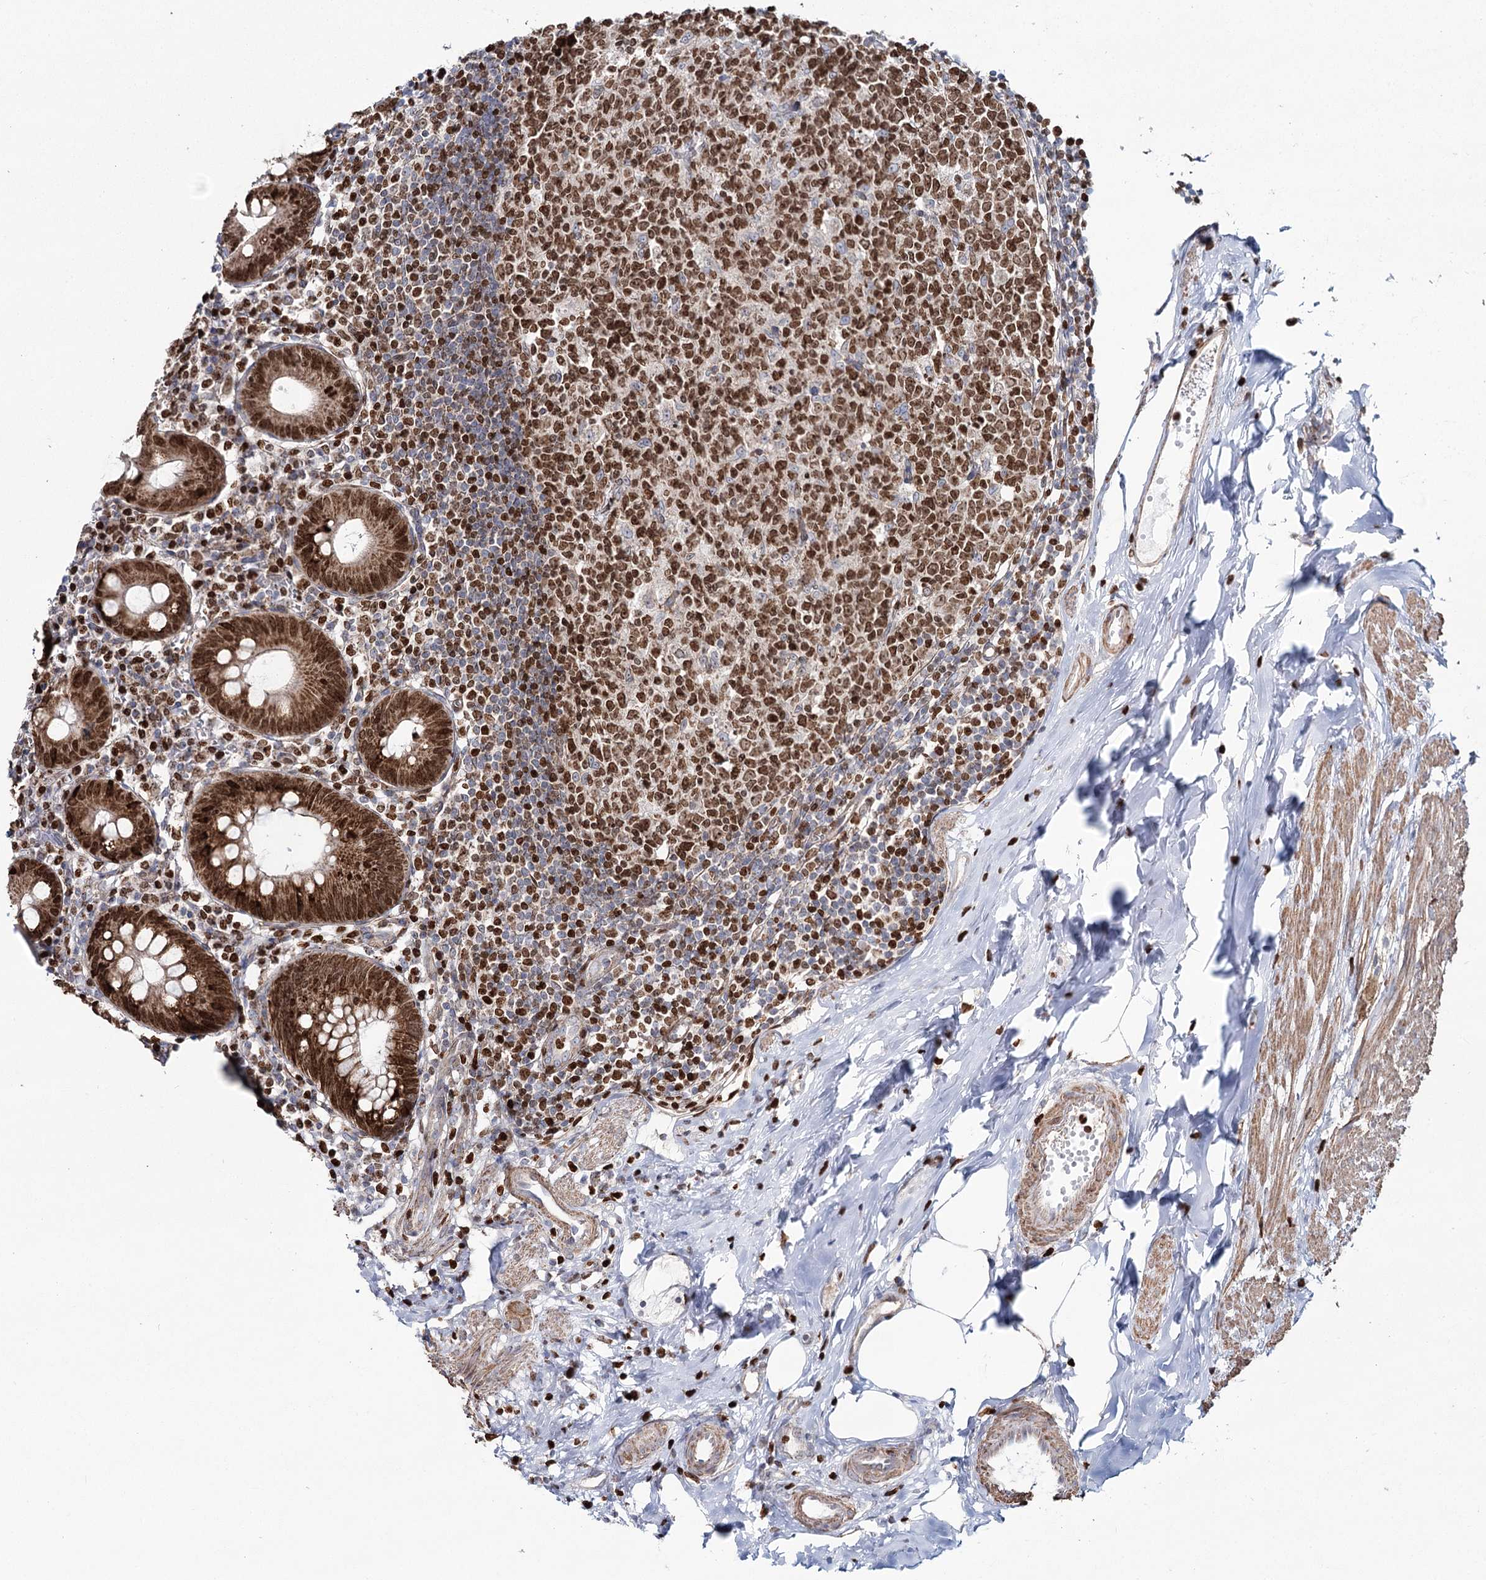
{"staining": {"intensity": "strong", "quantity": ">75%", "location": "cytoplasmic/membranous,nuclear"}, "tissue": "appendix", "cell_type": "Glandular cells", "image_type": "normal", "snomed": [{"axis": "morphology", "description": "Normal tissue, NOS"}, {"axis": "topography", "description": "Appendix"}], "caption": "Protein analysis of unremarkable appendix shows strong cytoplasmic/membranous,nuclear staining in approximately >75% of glandular cells.", "gene": "PDHX", "patient": {"sex": "female", "age": 54}}